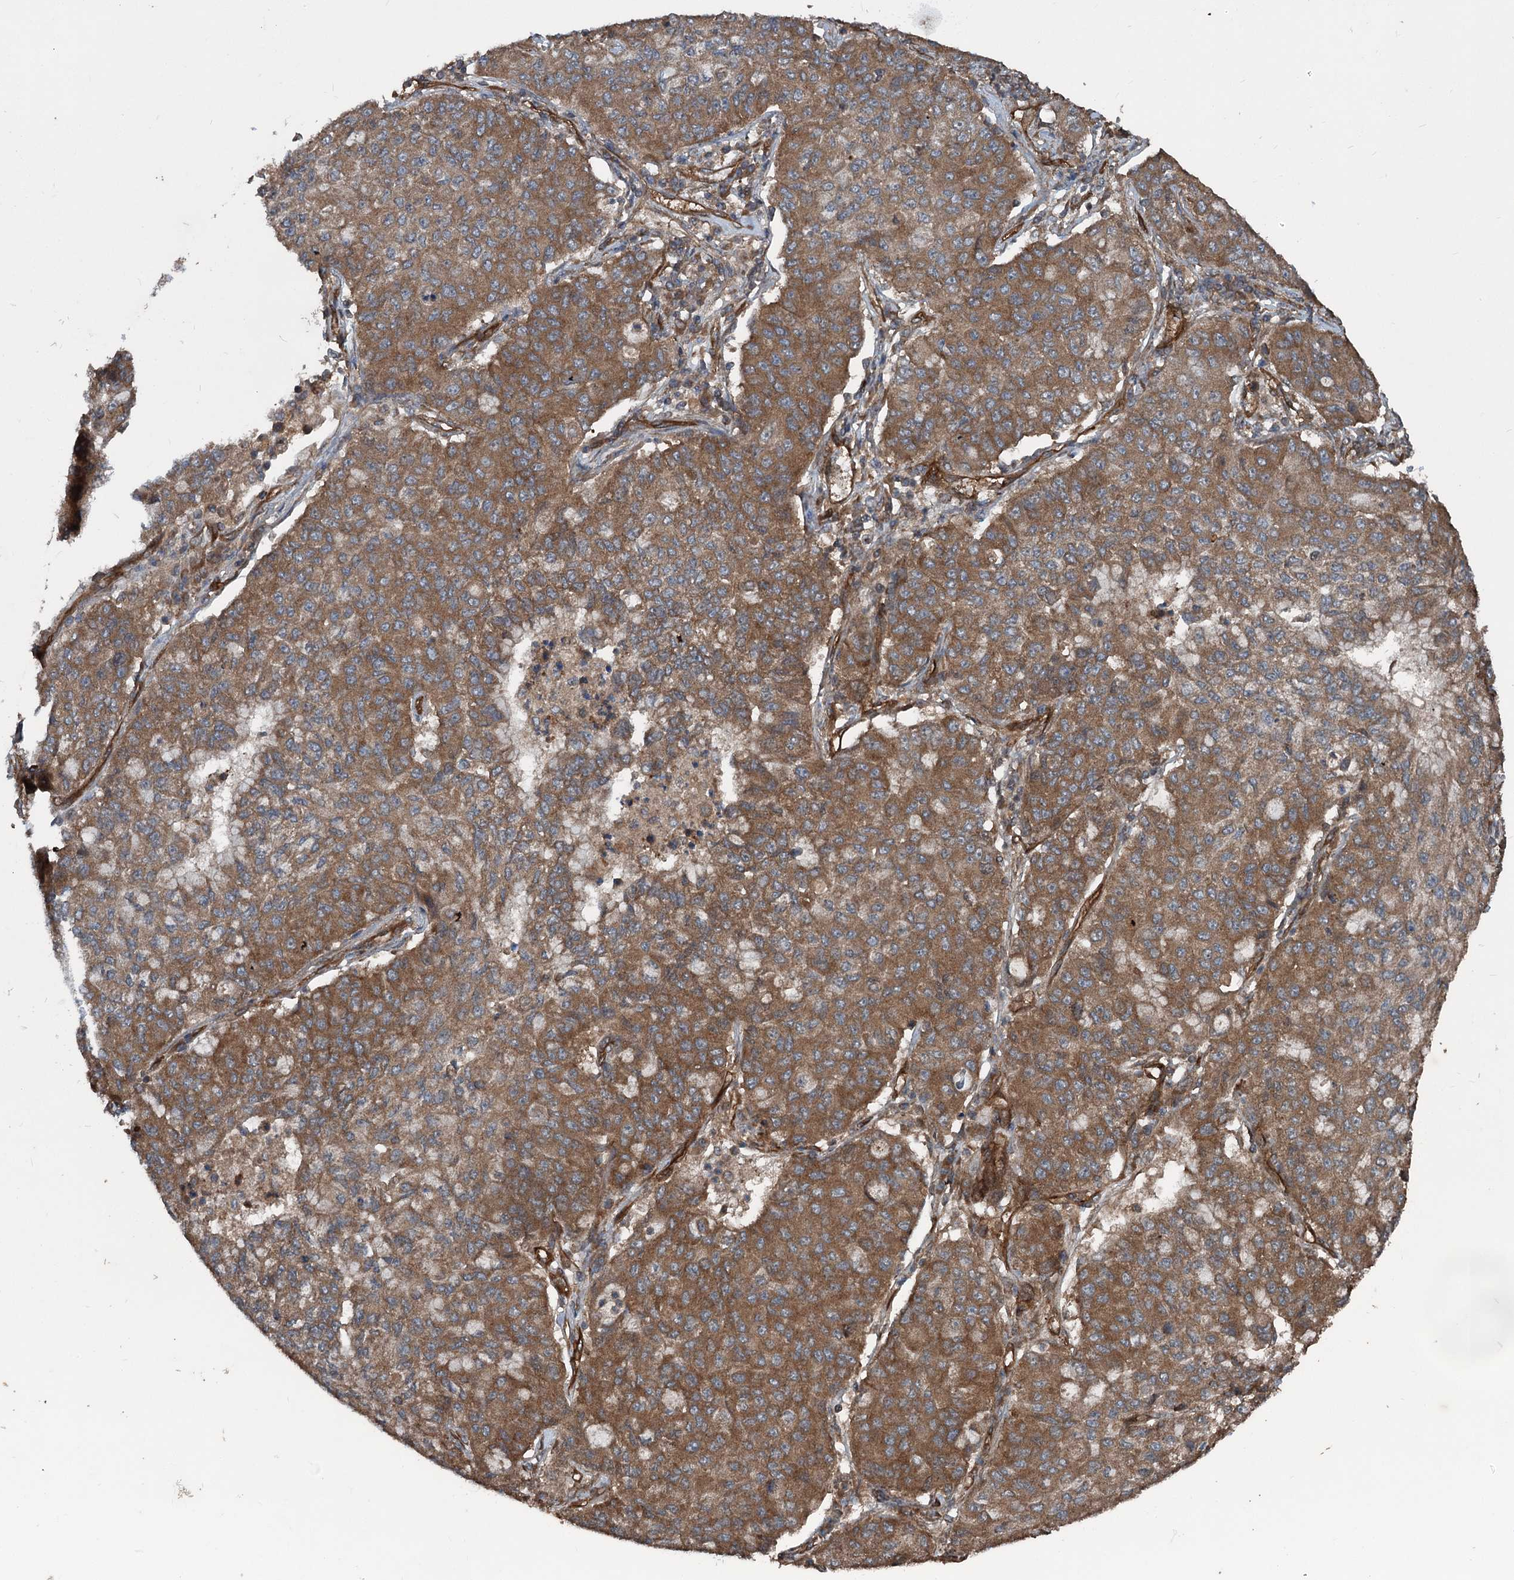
{"staining": {"intensity": "moderate", "quantity": ">75%", "location": "cytoplasmic/membranous"}, "tissue": "lung cancer", "cell_type": "Tumor cells", "image_type": "cancer", "snomed": [{"axis": "morphology", "description": "Squamous cell carcinoma, NOS"}, {"axis": "topography", "description": "Lung"}], "caption": "Moderate cytoplasmic/membranous staining is identified in about >75% of tumor cells in lung squamous cell carcinoma.", "gene": "RNF214", "patient": {"sex": "male", "age": 74}}